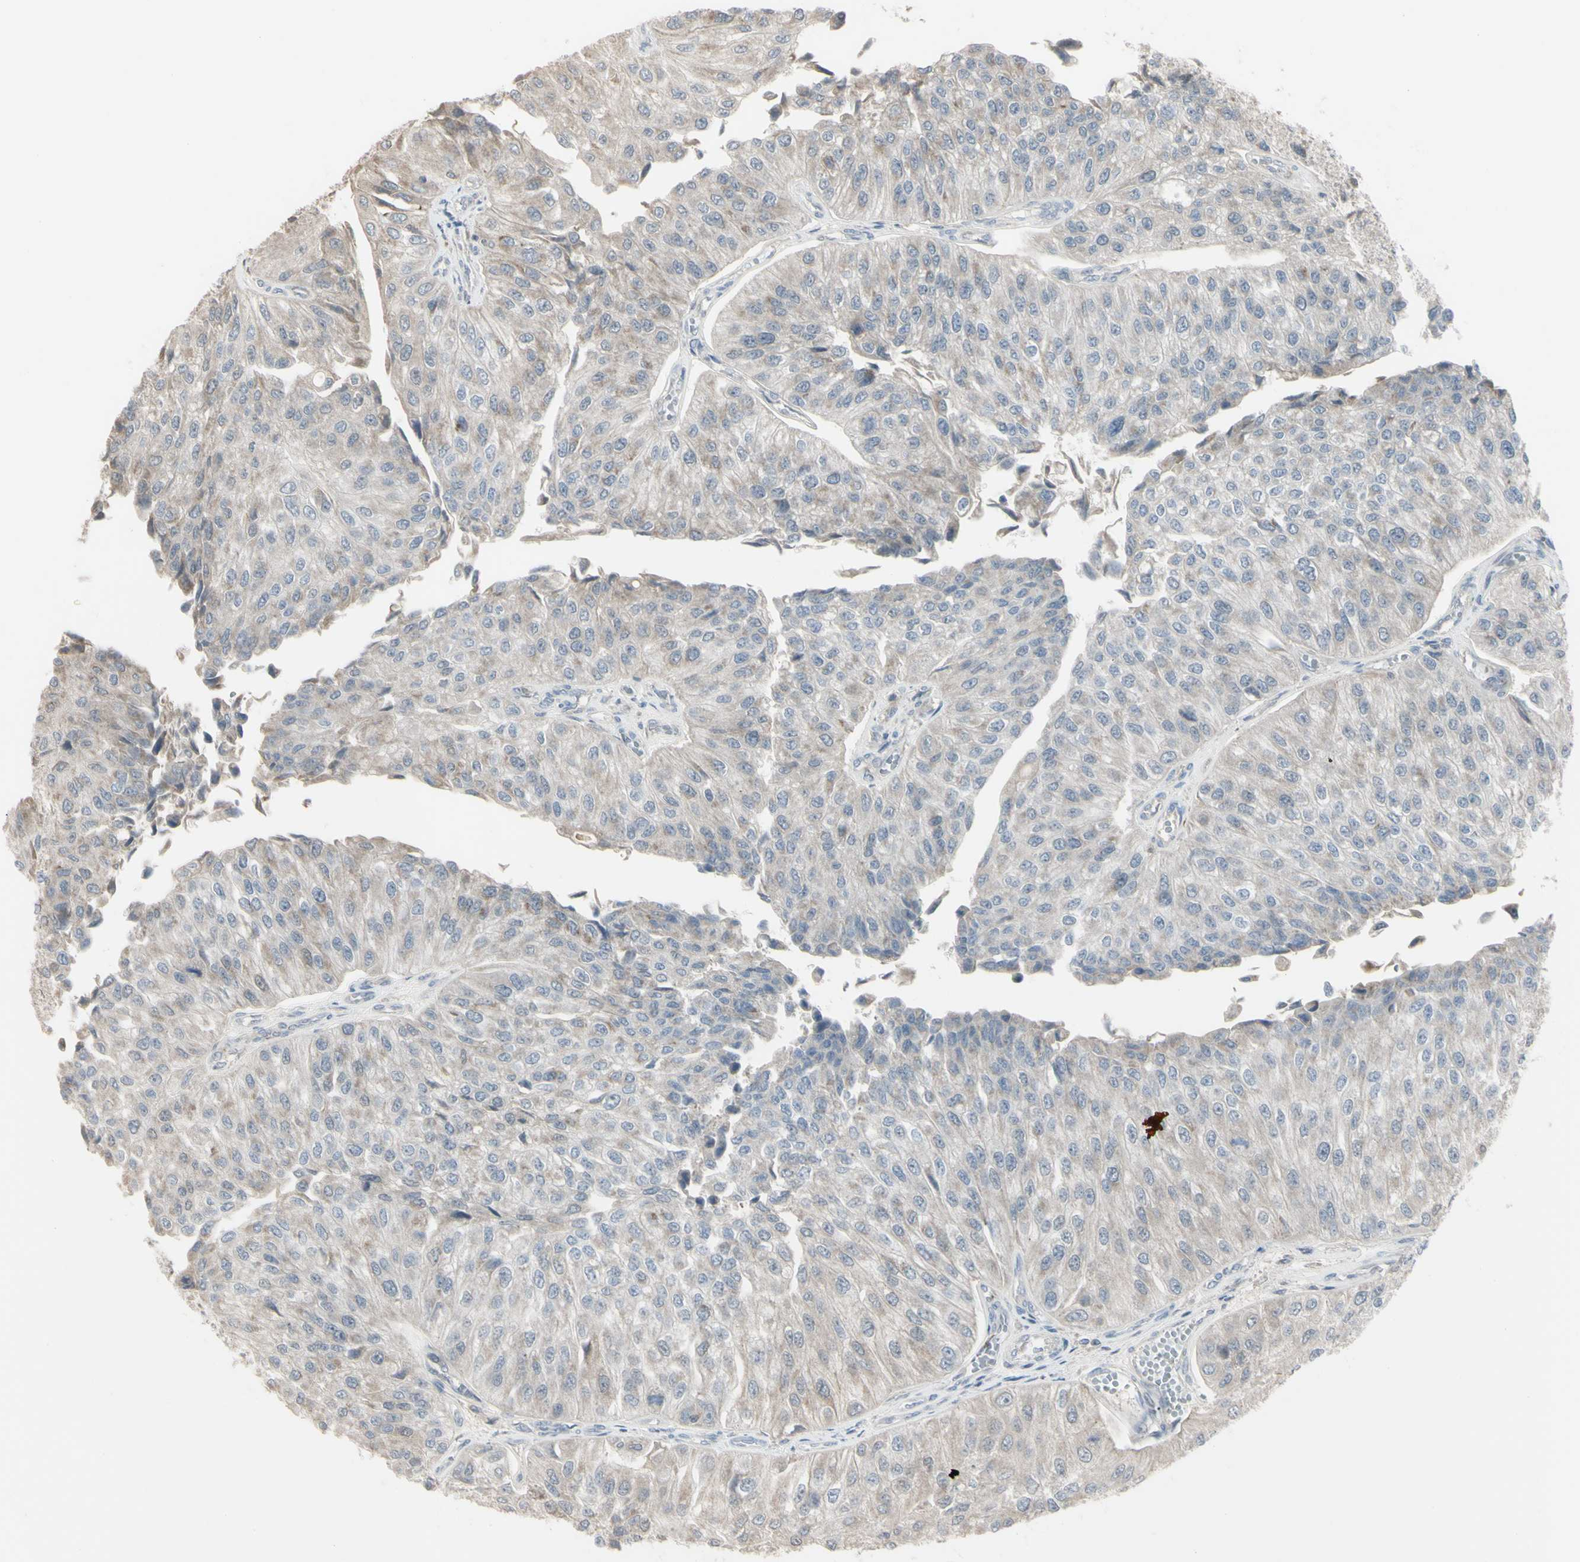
{"staining": {"intensity": "weak", "quantity": "25%-75%", "location": "cytoplasmic/membranous"}, "tissue": "urothelial cancer", "cell_type": "Tumor cells", "image_type": "cancer", "snomed": [{"axis": "morphology", "description": "Urothelial carcinoma, High grade"}, {"axis": "topography", "description": "Kidney"}, {"axis": "topography", "description": "Urinary bladder"}], "caption": "About 25%-75% of tumor cells in urothelial carcinoma (high-grade) display weak cytoplasmic/membranous protein staining as visualized by brown immunohistochemical staining.", "gene": "PIAS4", "patient": {"sex": "male", "age": 77}}